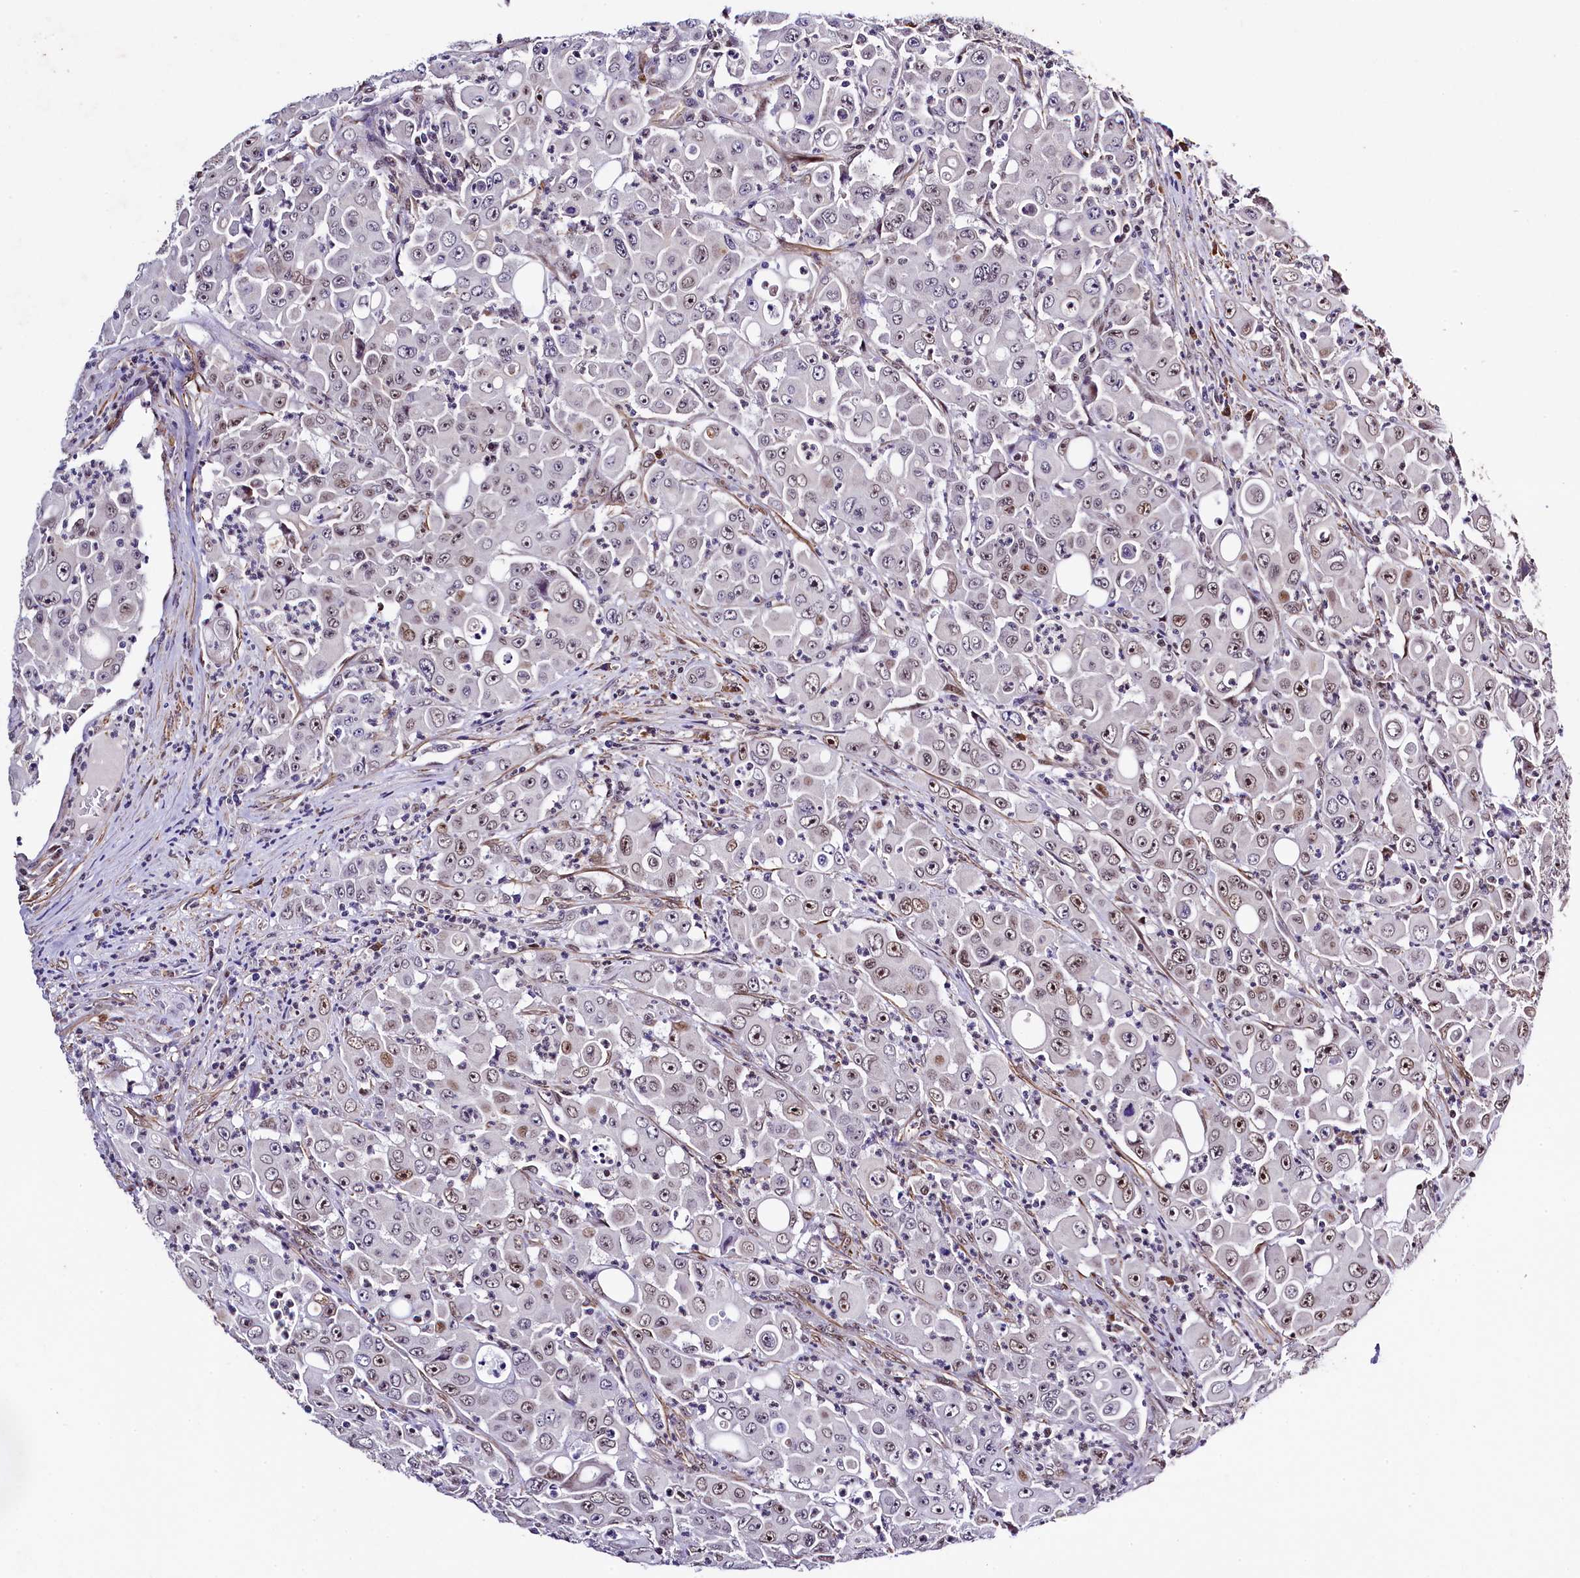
{"staining": {"intensity": "moderate", "quantity": "<25%", "location": "nuclear"}, "tissue": "colorectal cancer", "cell_type": "Tumor cells", "image_type": "cancer", "snomed": [{"axis": "morphology", "description": "Adenocarcinoma, NOS"}, {"axis": "topography", "description": "Colon"}], "caption": "Moderate nuclear protein staining is seen in about <25% of tumor cells in adenocarcinoma (colorectal). (IHC, brightfield microscopy, high magnification).", "gene": "SAMD10", "patient": {"sex": "male", "age": 51}}